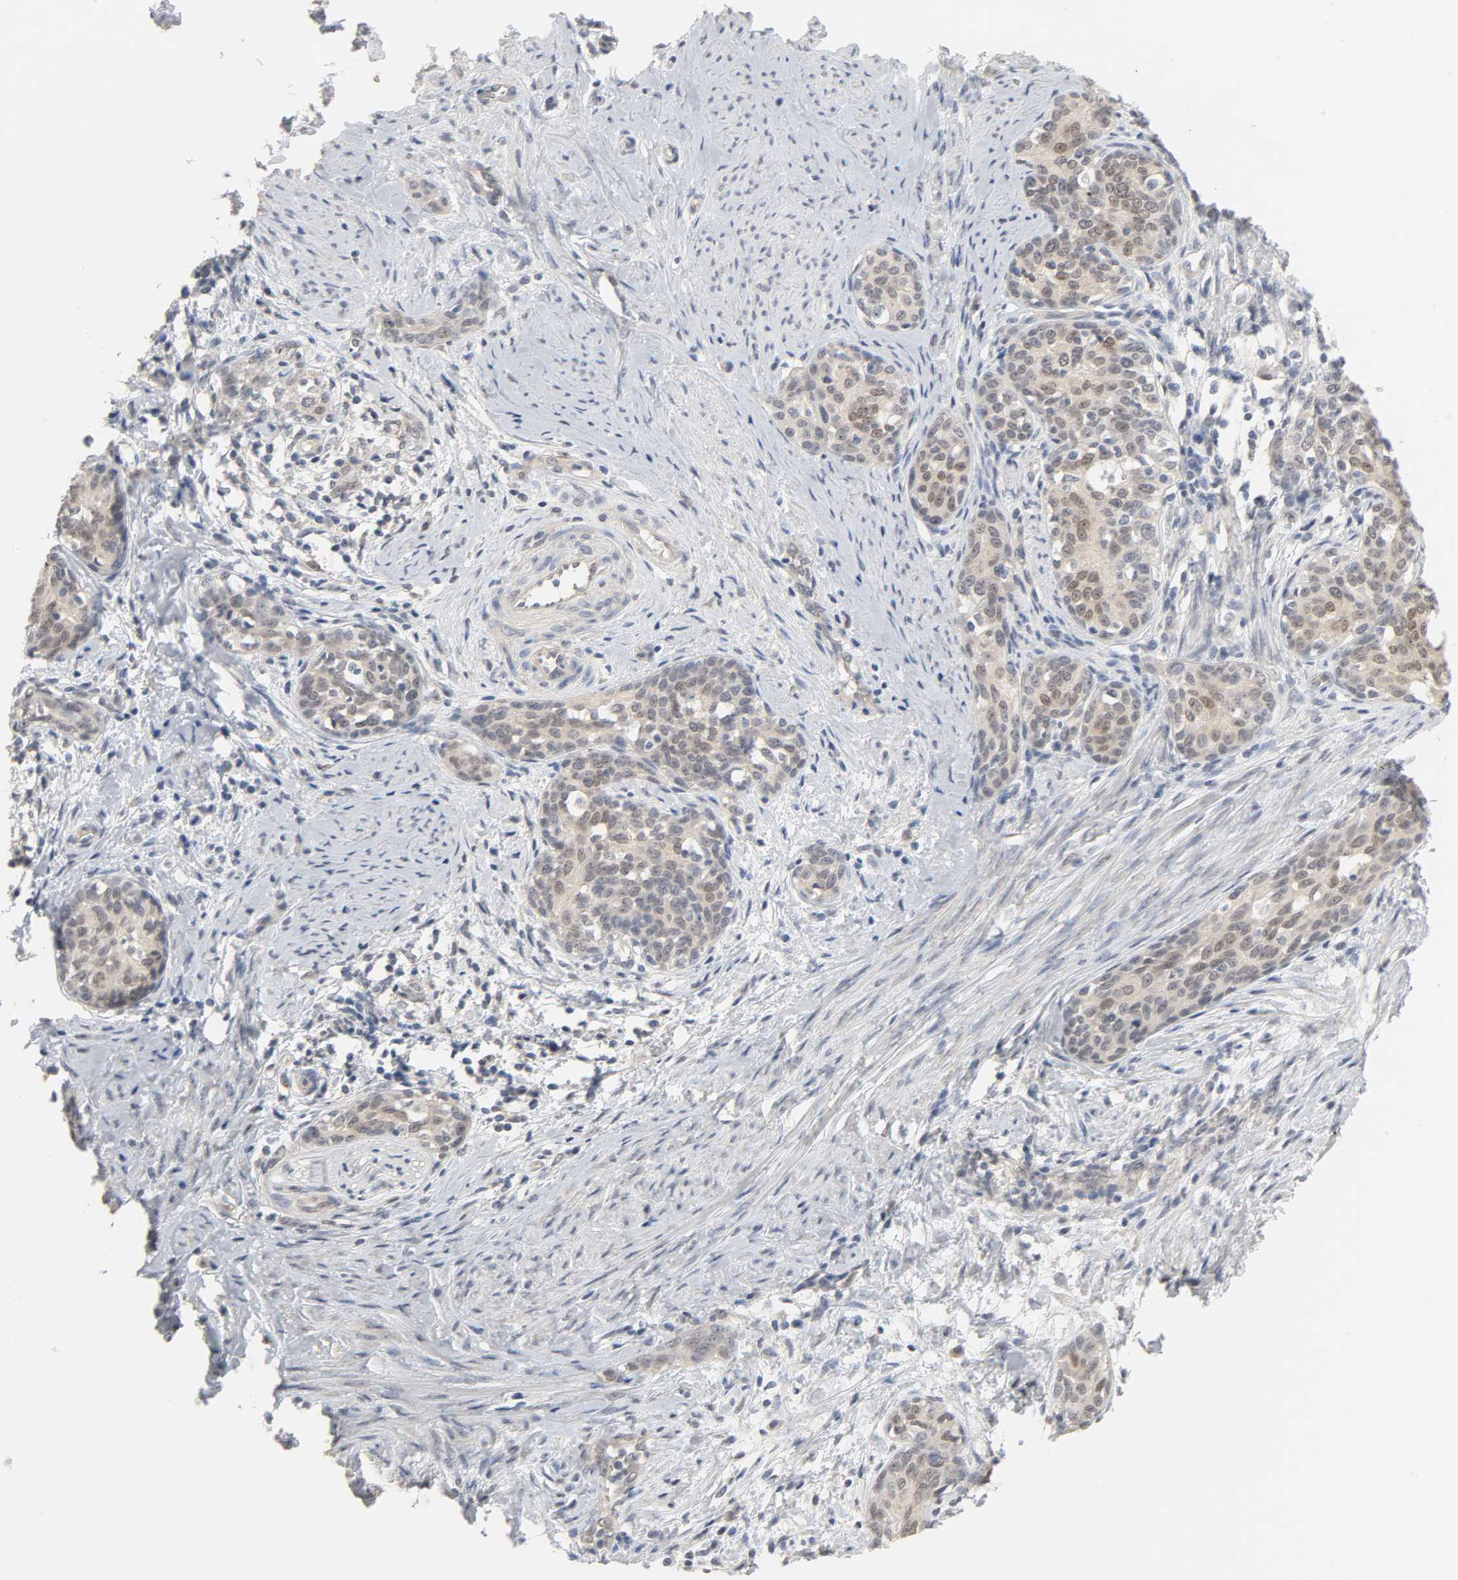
{"staining": {"intensity": "weak", "quantity": ">75%", "location": "cytoplasmic/membranous"}, "tissue": "cervical cancer", "cell_type": "Tumor cells", "image_type": "cancer", "snomed": [{"axis": "morphology", "description": "Squamous cell carcinoma, NOS"}, {"axis": "morphology", "description": "Adenocarcinoma, NOS"}, {"axis": "topography", "description": "Cervix"}], "caption": "Immunohistochemistry (IHC) micrograph of cervical cancer (squamous cell carcinoma) stained for a protein (brown), which shows low levels of weak cytoplasmic/membranous staining in about >75% of tumor cells.", "gene": "ACSS2", "patient": {"sex": "female", "age": 52}}